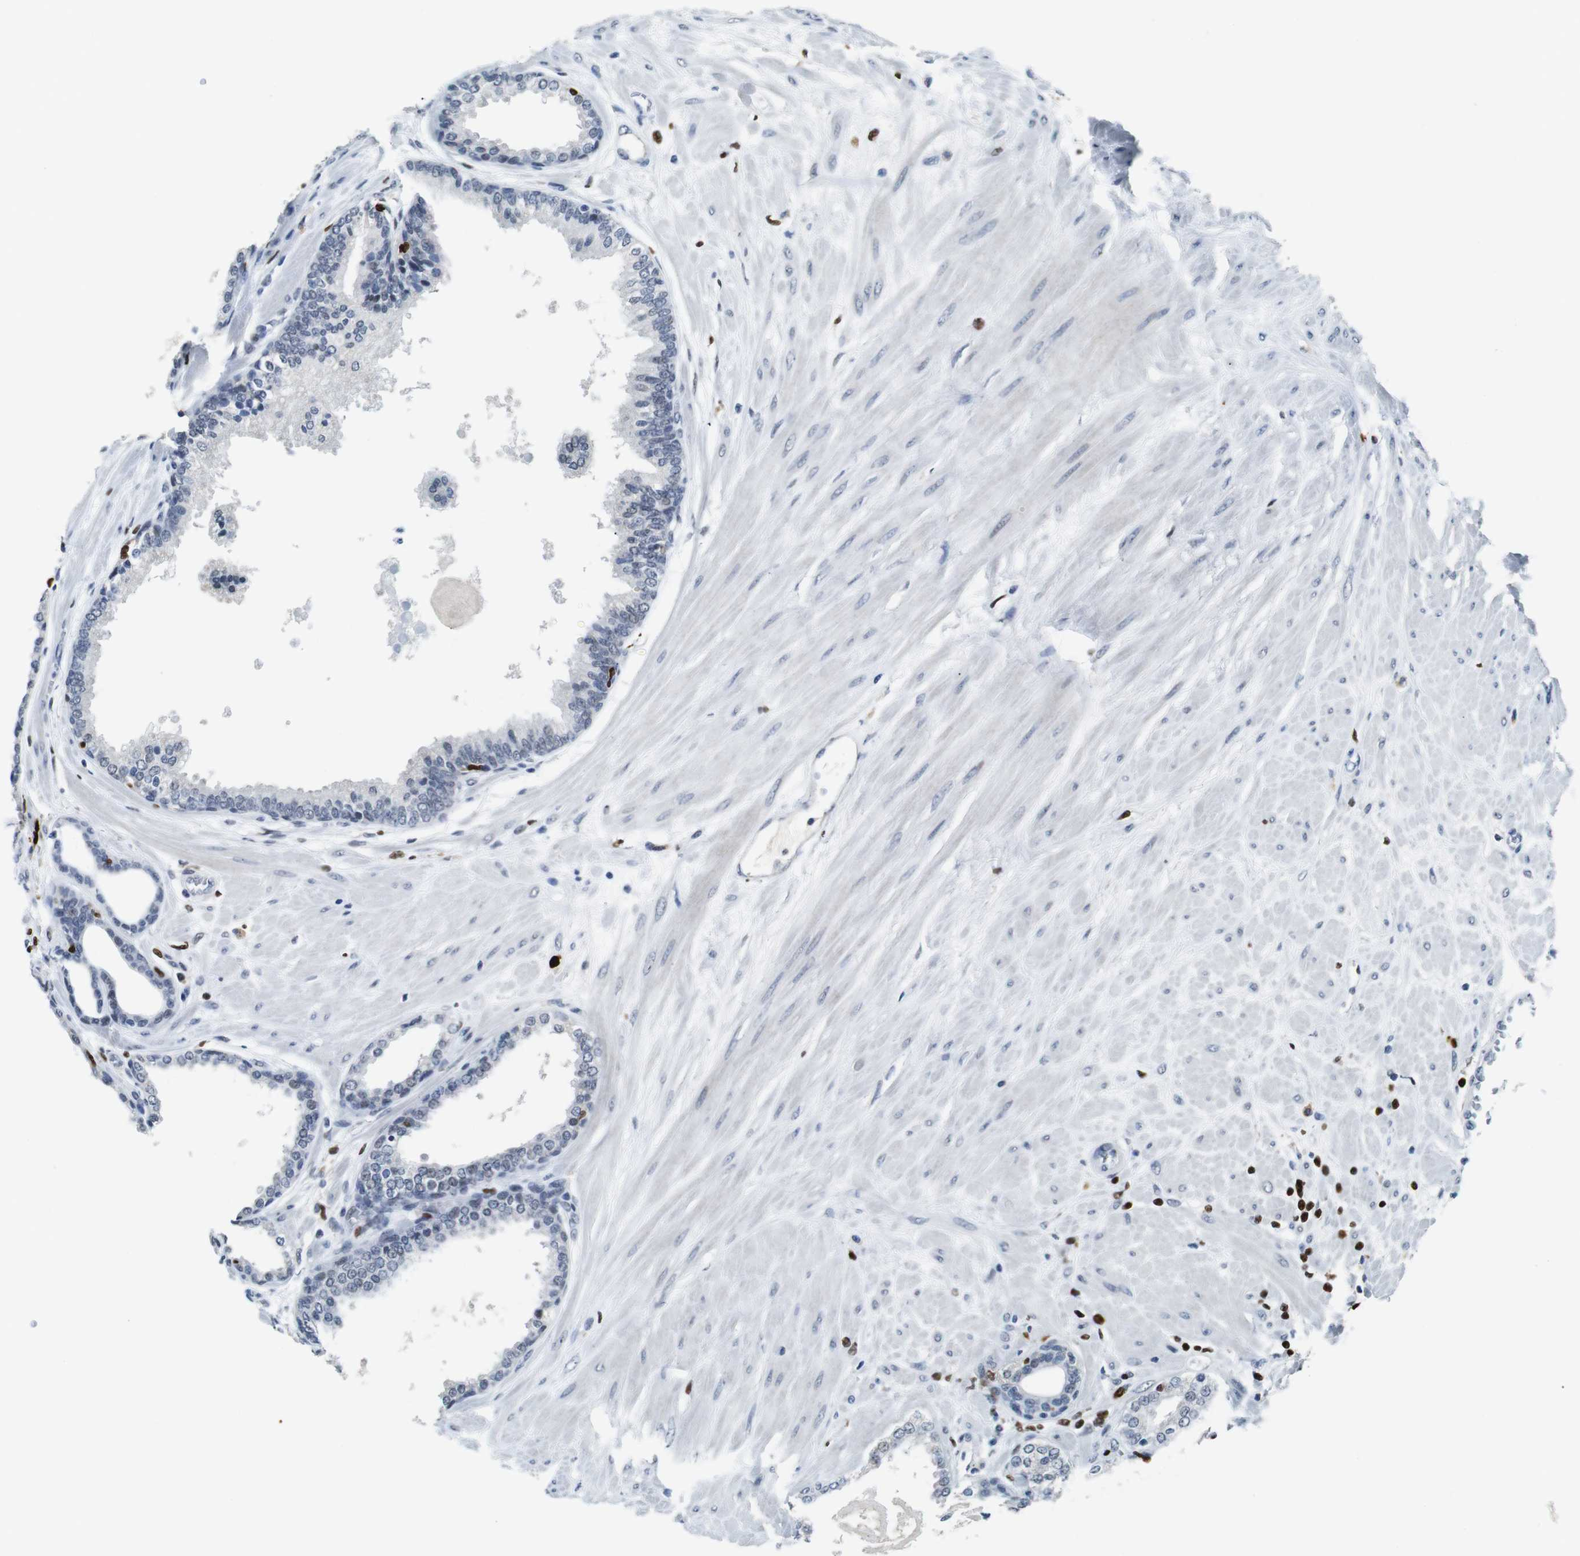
{"staining": {"intensity": "negative", "quantity": "none", "location": "none"}, "tissue": "prostate", "cell_type": "Glandular cells", "image_type": "normal", "snomed": [{"axis": "morphology", "description": "Normal tissue, NOS"}, {"axis": "topography", "description": "Prostate"}], "caption": "The IHC histopathology image has no significant positivity in glandular cells of prostate.", "gene": "IRF8", "patient": {"sex": "male", "age": 51}}